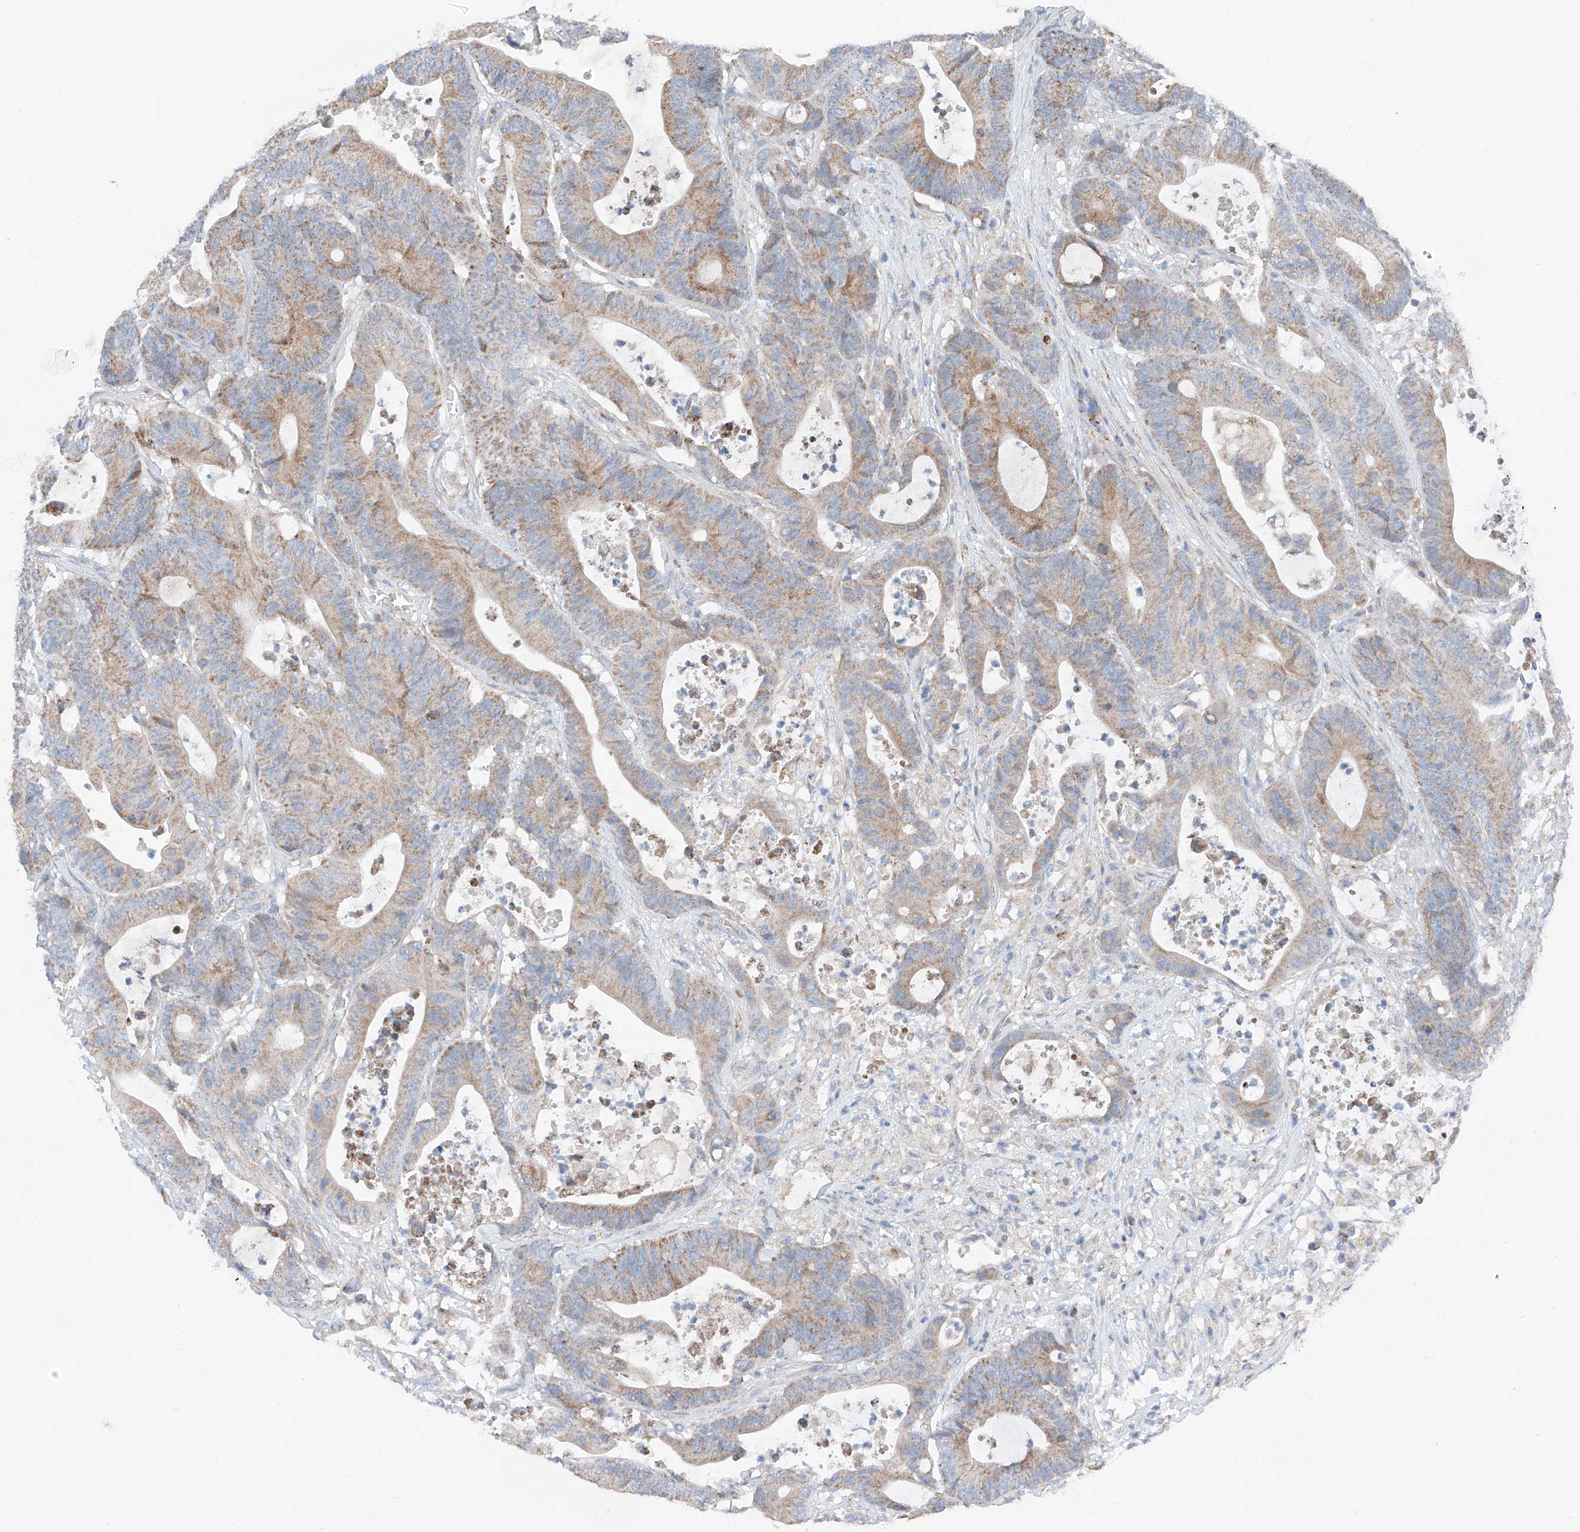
{"staining": {"intensity": "moderate", "quantity": ">75%", "location": "cytoplasmic/membranous"}, "tissue": "colorectal cancer", "cell_type": "Tumor cells", "image_type": "cancer", "snomed": [{"axis": "morphology", "description": "Adenocarcinoma, NOS"}, {"axis": "topography", "description": "Colon"}], "caption": "Tumor cells show moderate cytoplasmic/membranous positivity in approximately >75% of cells in colorectal cancer (adenocarcinoma).", "gene": "MRAP", "patient": {"sex": "female", "age": 84}}